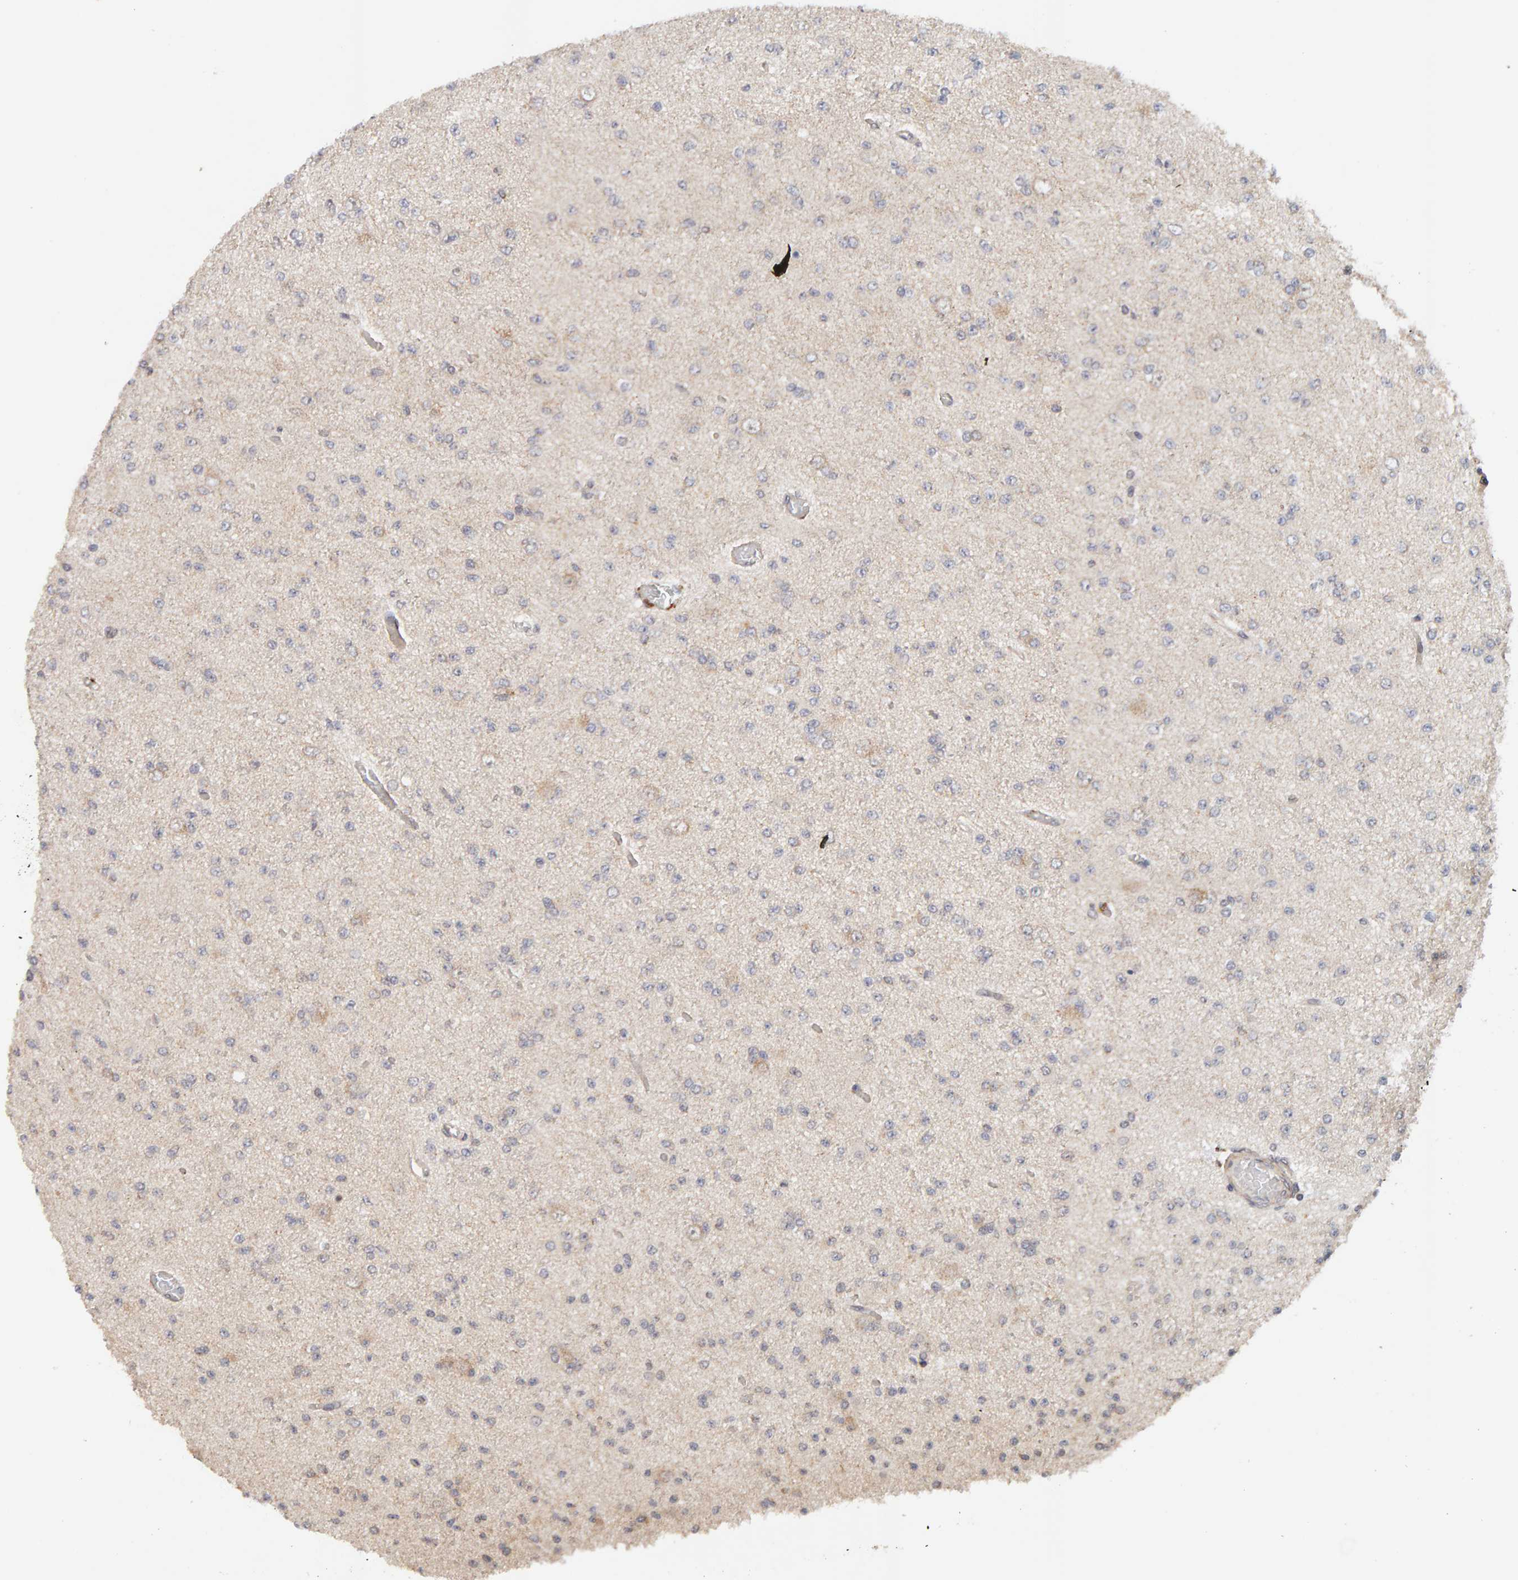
{"staining": {"intensity": "negative", "quantity": "none", "location": "none"}, "tissue": "glioma", "cell_type": "Tumor cells", "image_type": "cancer", "snomed": [{"axis": "morphology", "description": "Glioma, malignant, Low grade"}, {"axis": "topography", "description": "Brain"}], "caption": "Immunohistochemistry of malignant glioma (low-grade) exhibits no positivity in tumor cells.", "gene": "DNAJC7", "patient": {"sex": "female", "age": 22}}